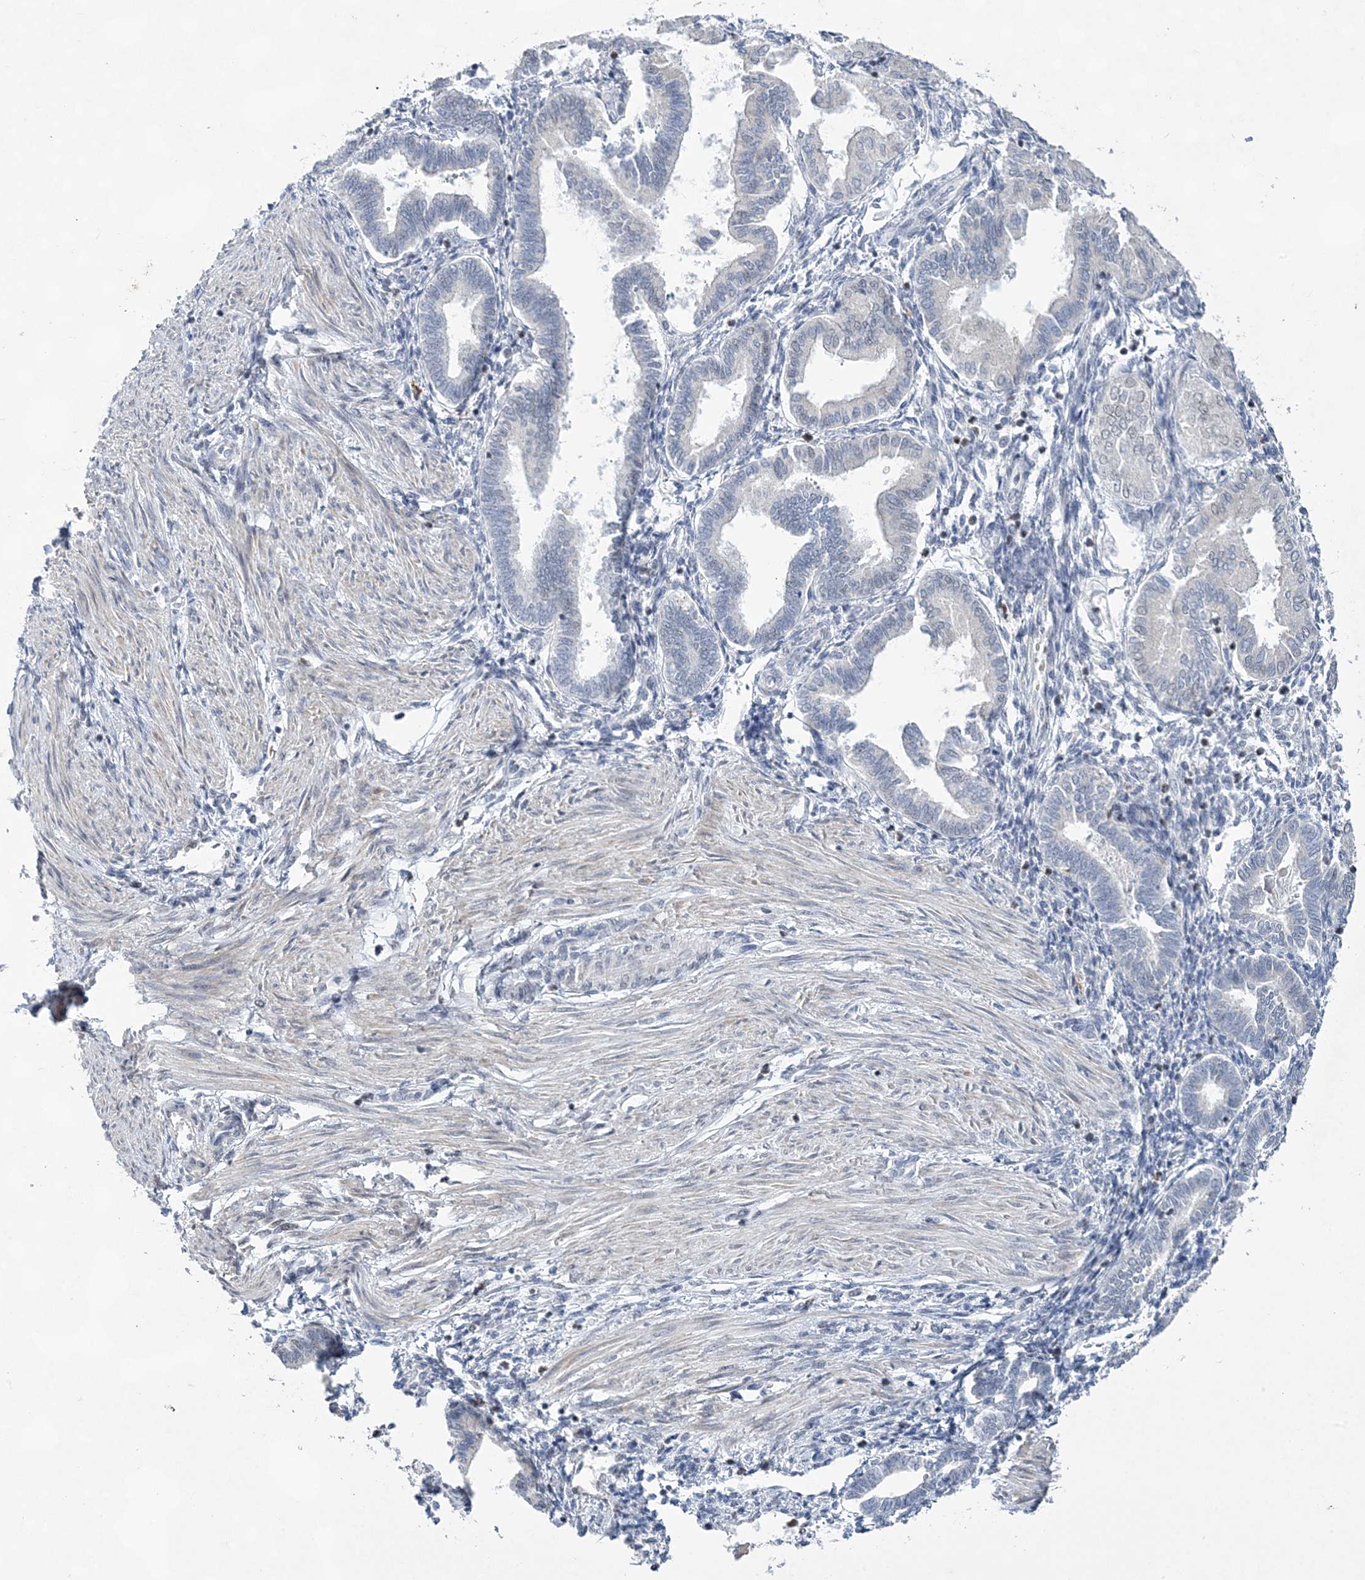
{"staining": {"intensity": "negative", "quantity": "none", "location": "none"}, "tissue": "endometrium", "cell_type": "Cells in endometrial stroma", "image_type": "normal", "snomed": [{"axis": "morphology", "description": "Normal tissue, NOS"}, {"axis": "topography", "description": "Endometrium"}], "caption": "Immunohistochemical staining of unremarkable endometrium displays no significant expression in cells in endometrial stroma.", "gene": "ZBTB7A", "patient": {"sex": "female", "age": 53}}